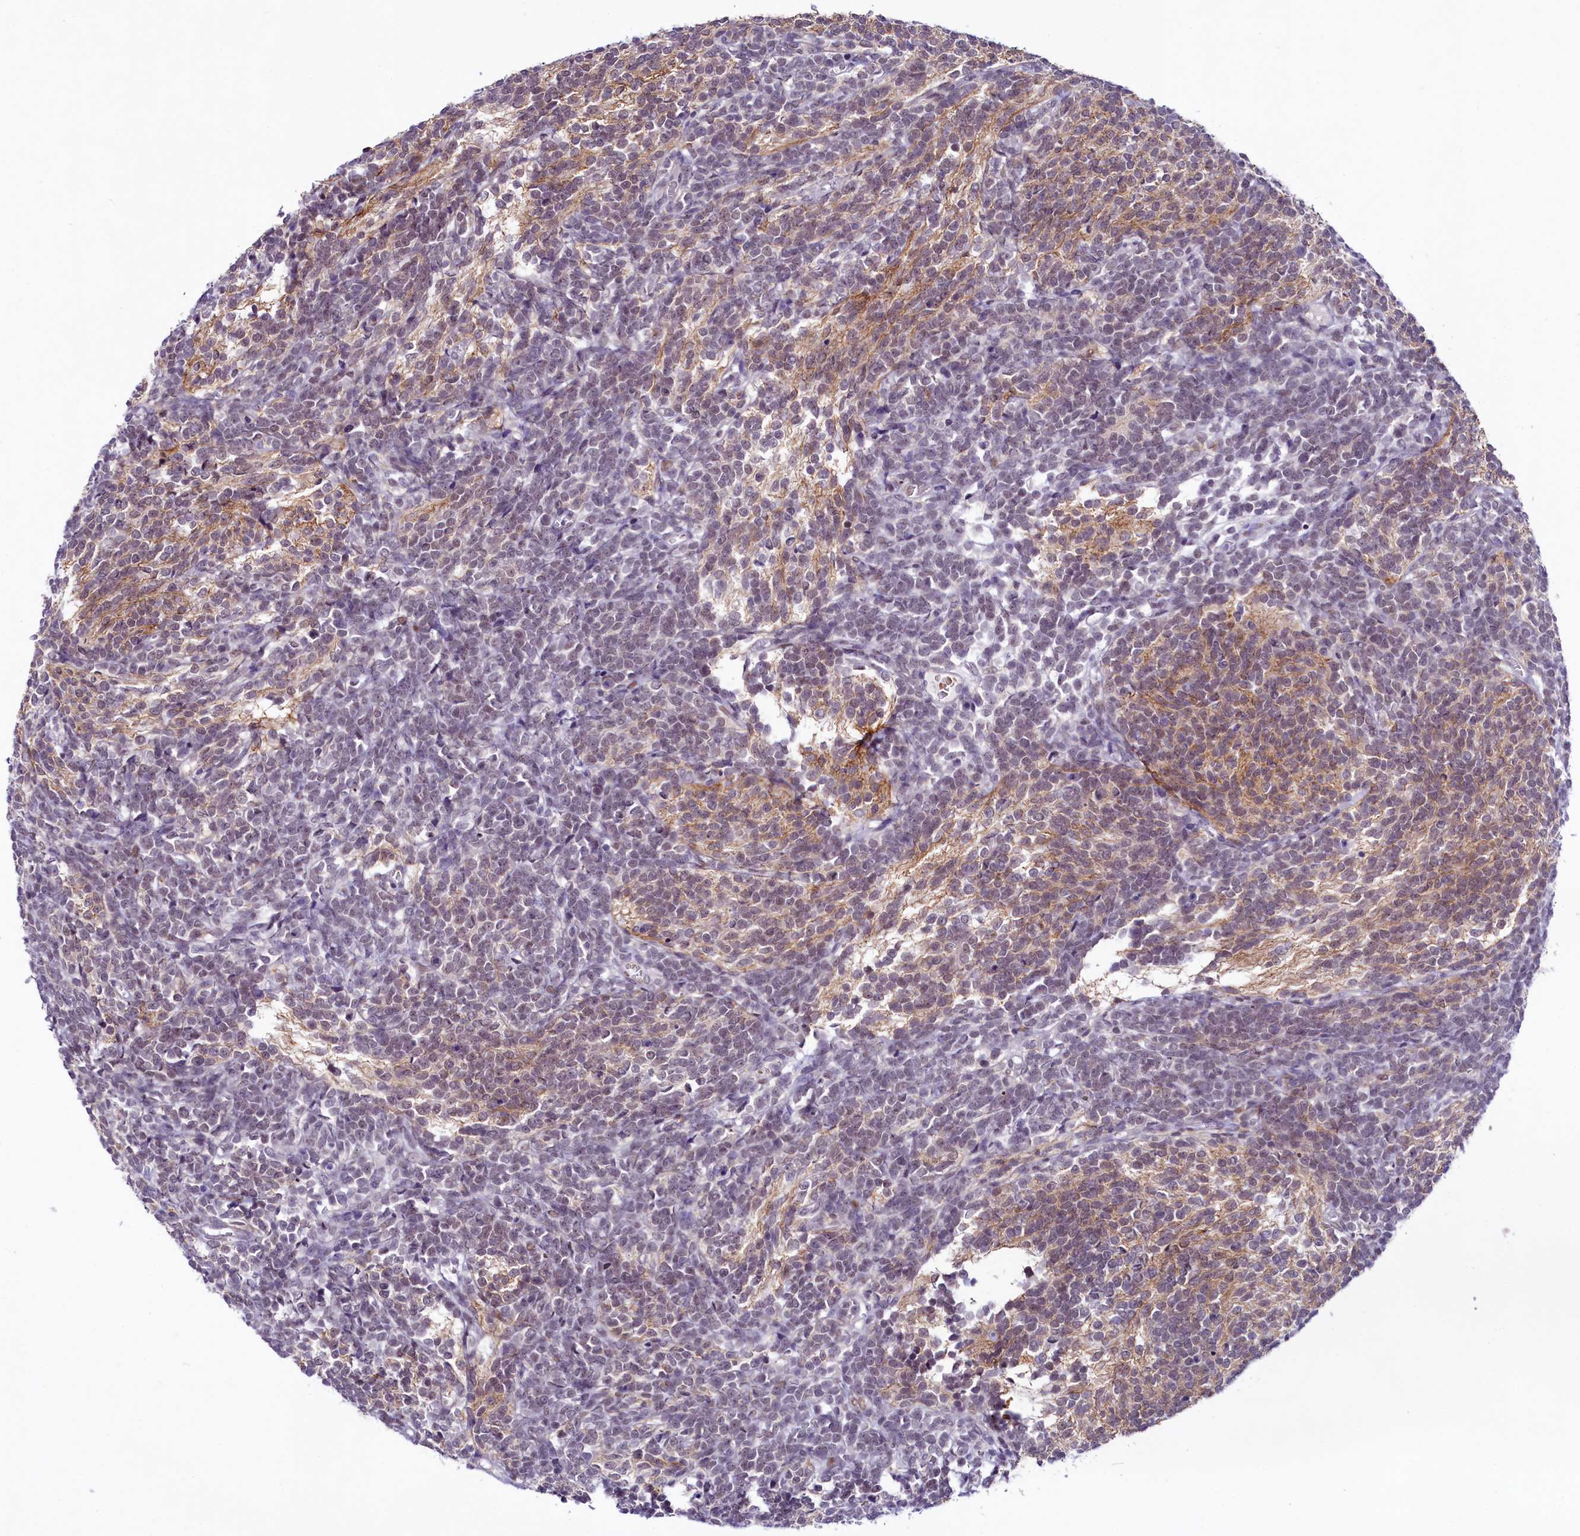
{"staining": {"intensity": "weak", "quantity": "25%-75%", "location": "cytoplasmic/membranous,nuclear"}, "tissue": "glioma", "cell_type": "Tumor cells", "image_type": "cancer", "snomed": [{"axis": "morphology", "description": "Glioma, malignant, Low grade"}, {"axis": "topography", "description": "Brain"}], "caption": "The micrograph exhibits staining of low-grade glioma (malignant), revealing weak cytoplasmic/membranous and nuclear protein positivity (brown color) within tumor cells. Using DAB (3,3'-diaminobenzidine) (brown) and hematoxylin (blue) stains, captured at high magnification using brightfield microscopy.", "gene": "LEUTX", "patient": {"sex": "female", "age": 1}}